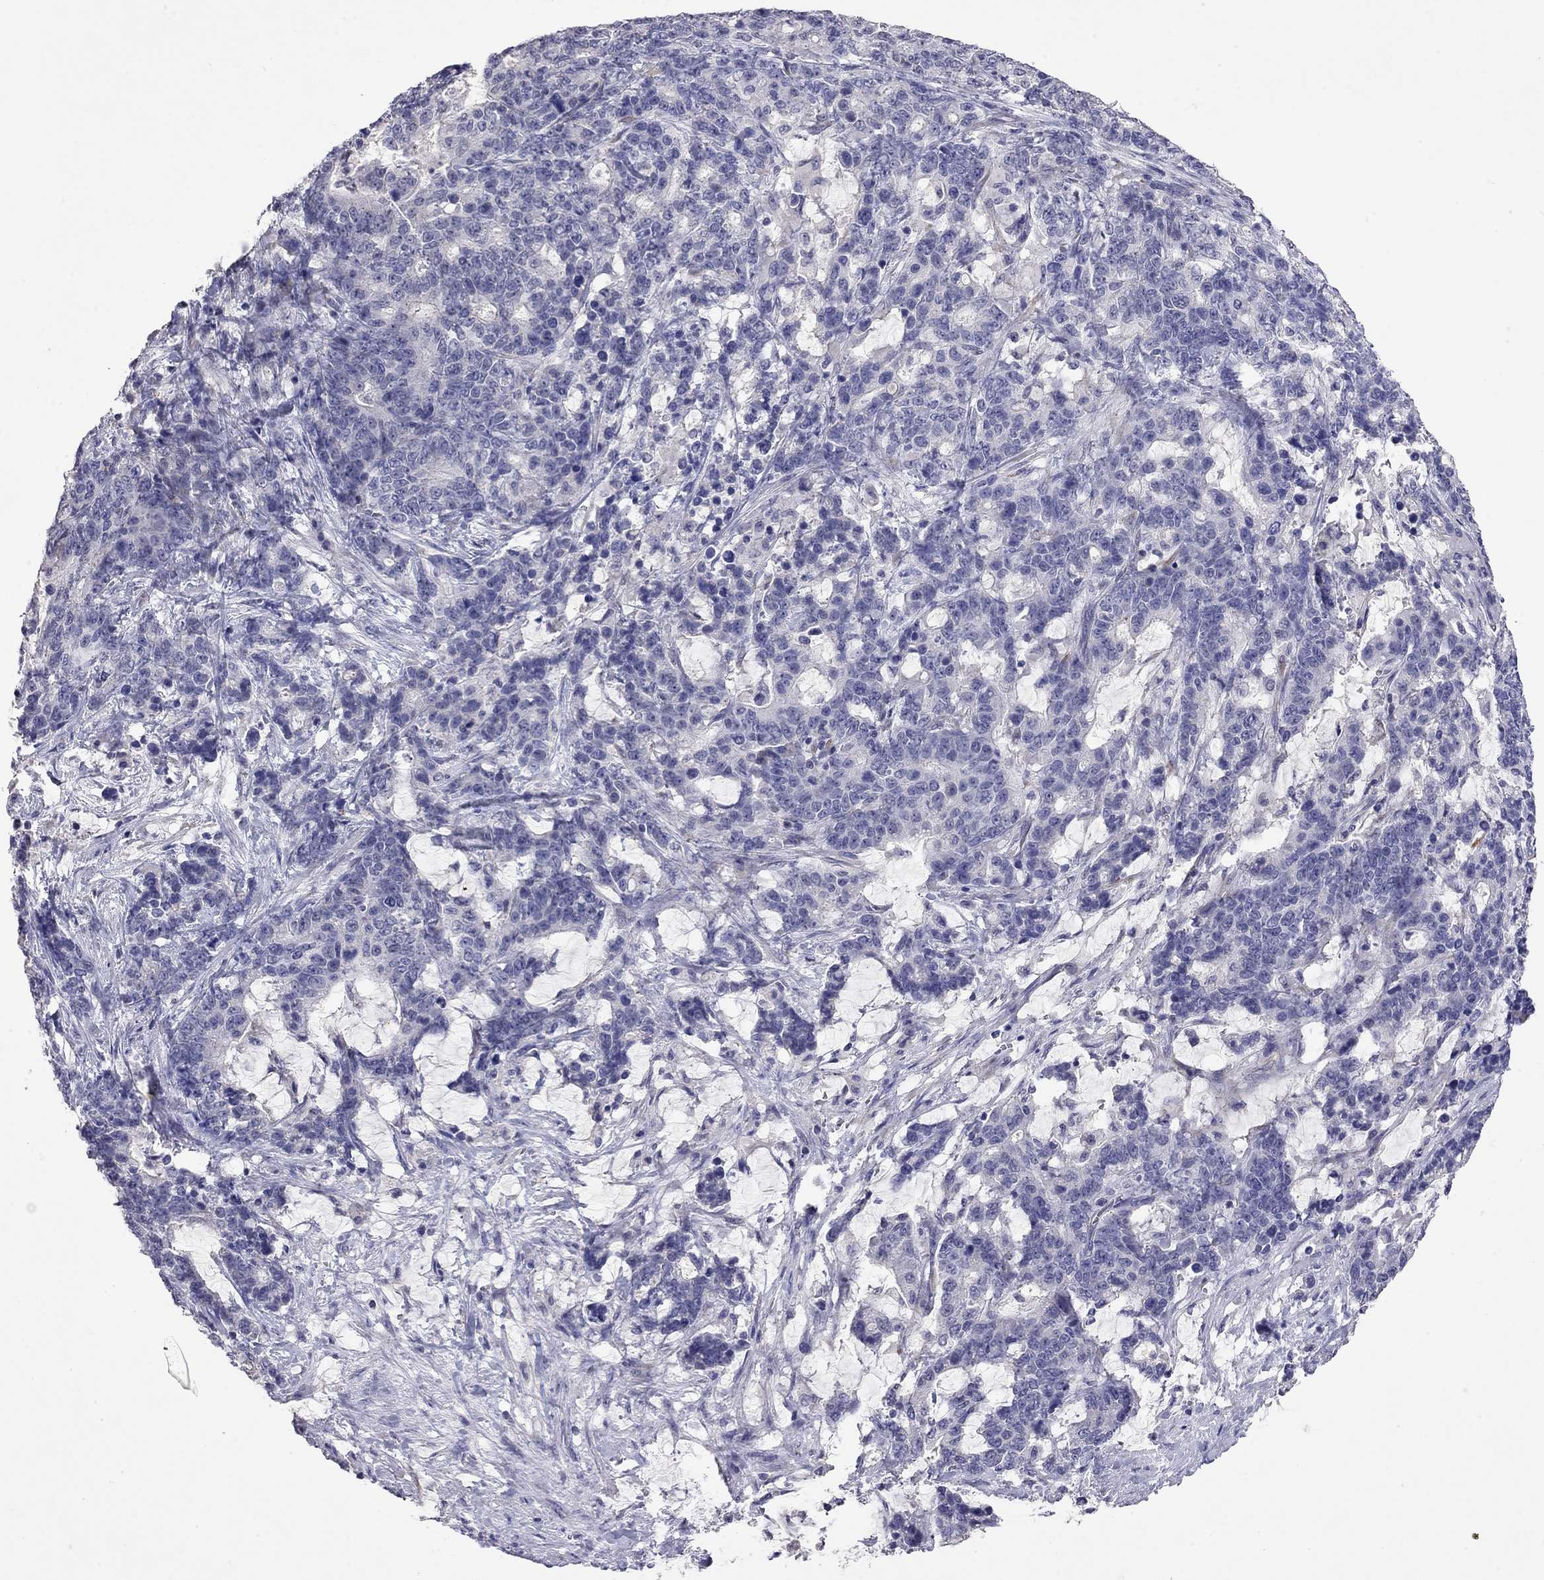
{"staining": {"intensity": "negative", "quantity": "none", "location": "none"}, "tissue": "stomach cancer", "cell_type": "Tumor cells", "image_type": "cancer", "snomed": [{"axis": "morphology", "description": "Normal tissue, NOS"}, {"axis": "morphology", "description": "Adenocarcinoma, NOS"}, {"axis": "topography", "description": "Stomach"}], "caption": "The image reveals no significant positivity in tumor cells of stomach adenocarcinoma.", "gene": "WNK3", "patient": {"sex": "female", "age": 64}}